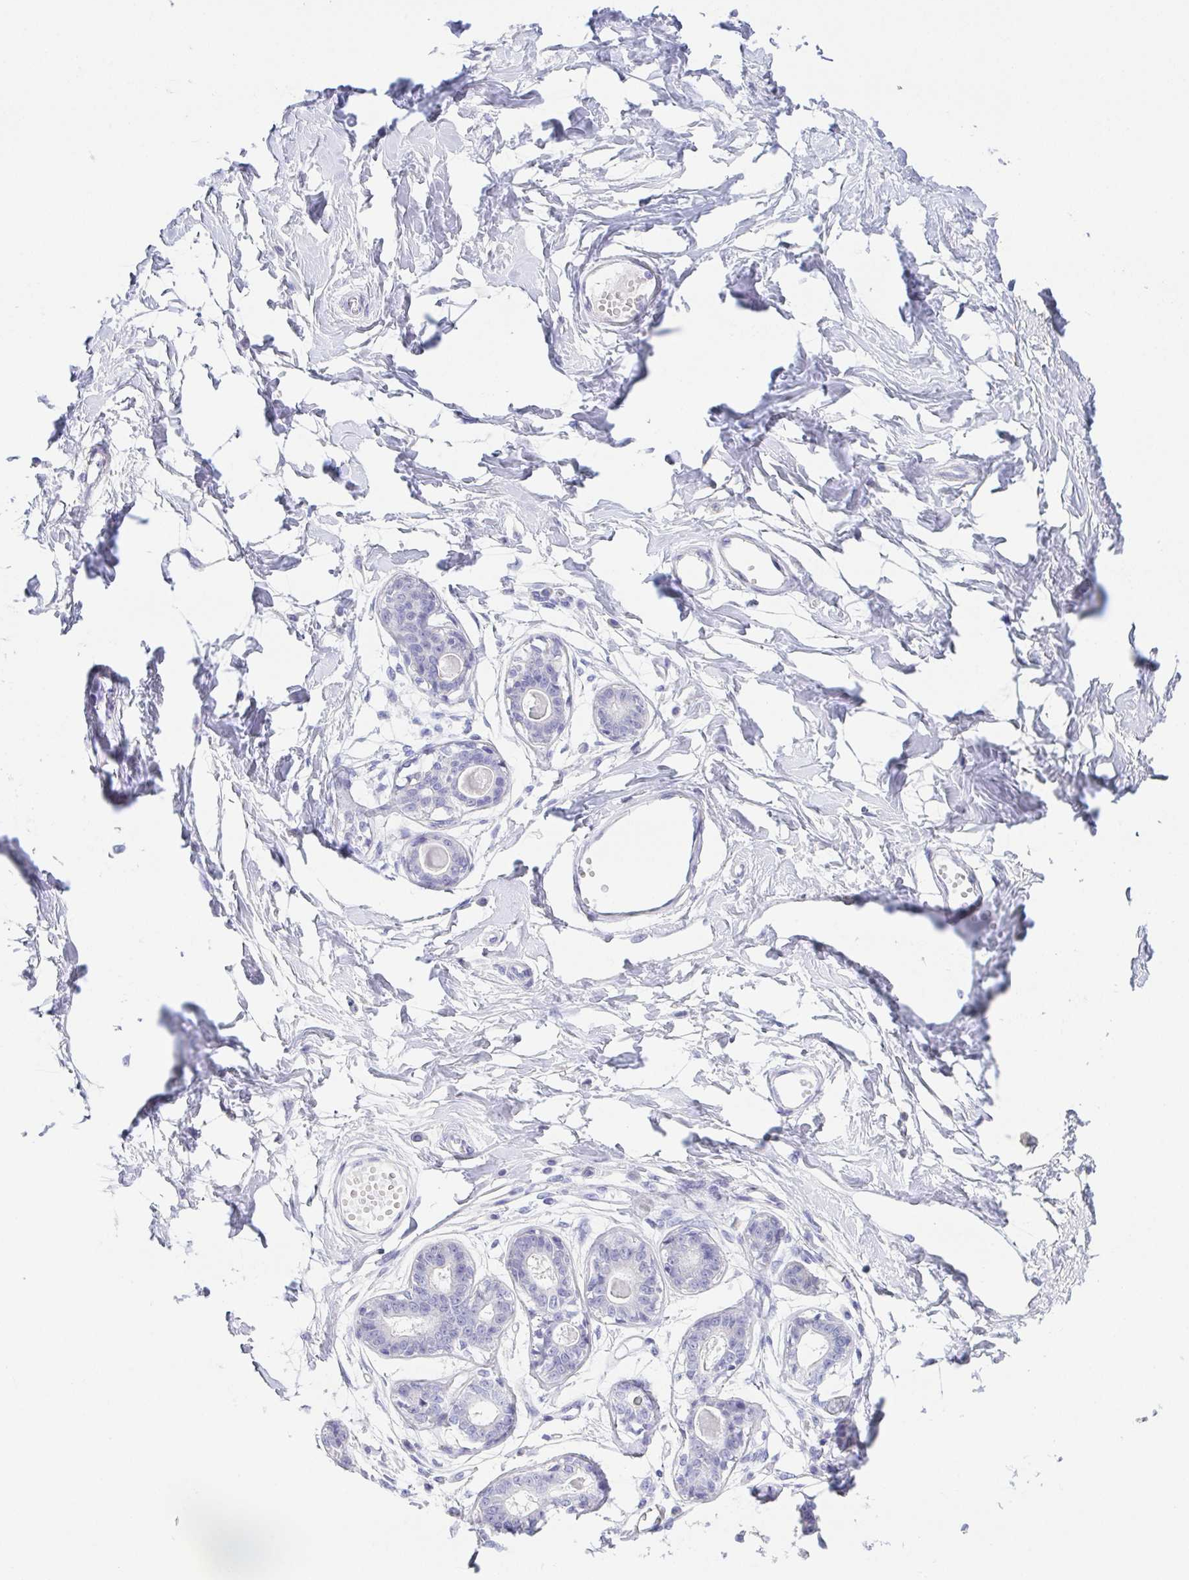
{"staining": {"intensity": "negative", "quantity": "none", "location": "none"}, "tissue": "breast", "cell_type": "Adipocytes", "image_type": "normal", "snomed": [{"axis": "morphology", "description": "Normal tissue, NOS"}, {"axis": "topography", "description": "Breast"}], "caption": "Immunohistochemical staining of normal breast shows no significant expression in adipocytes.", "gene": "HAPLN2", "patient": {"sex": "female", "age": 45}}